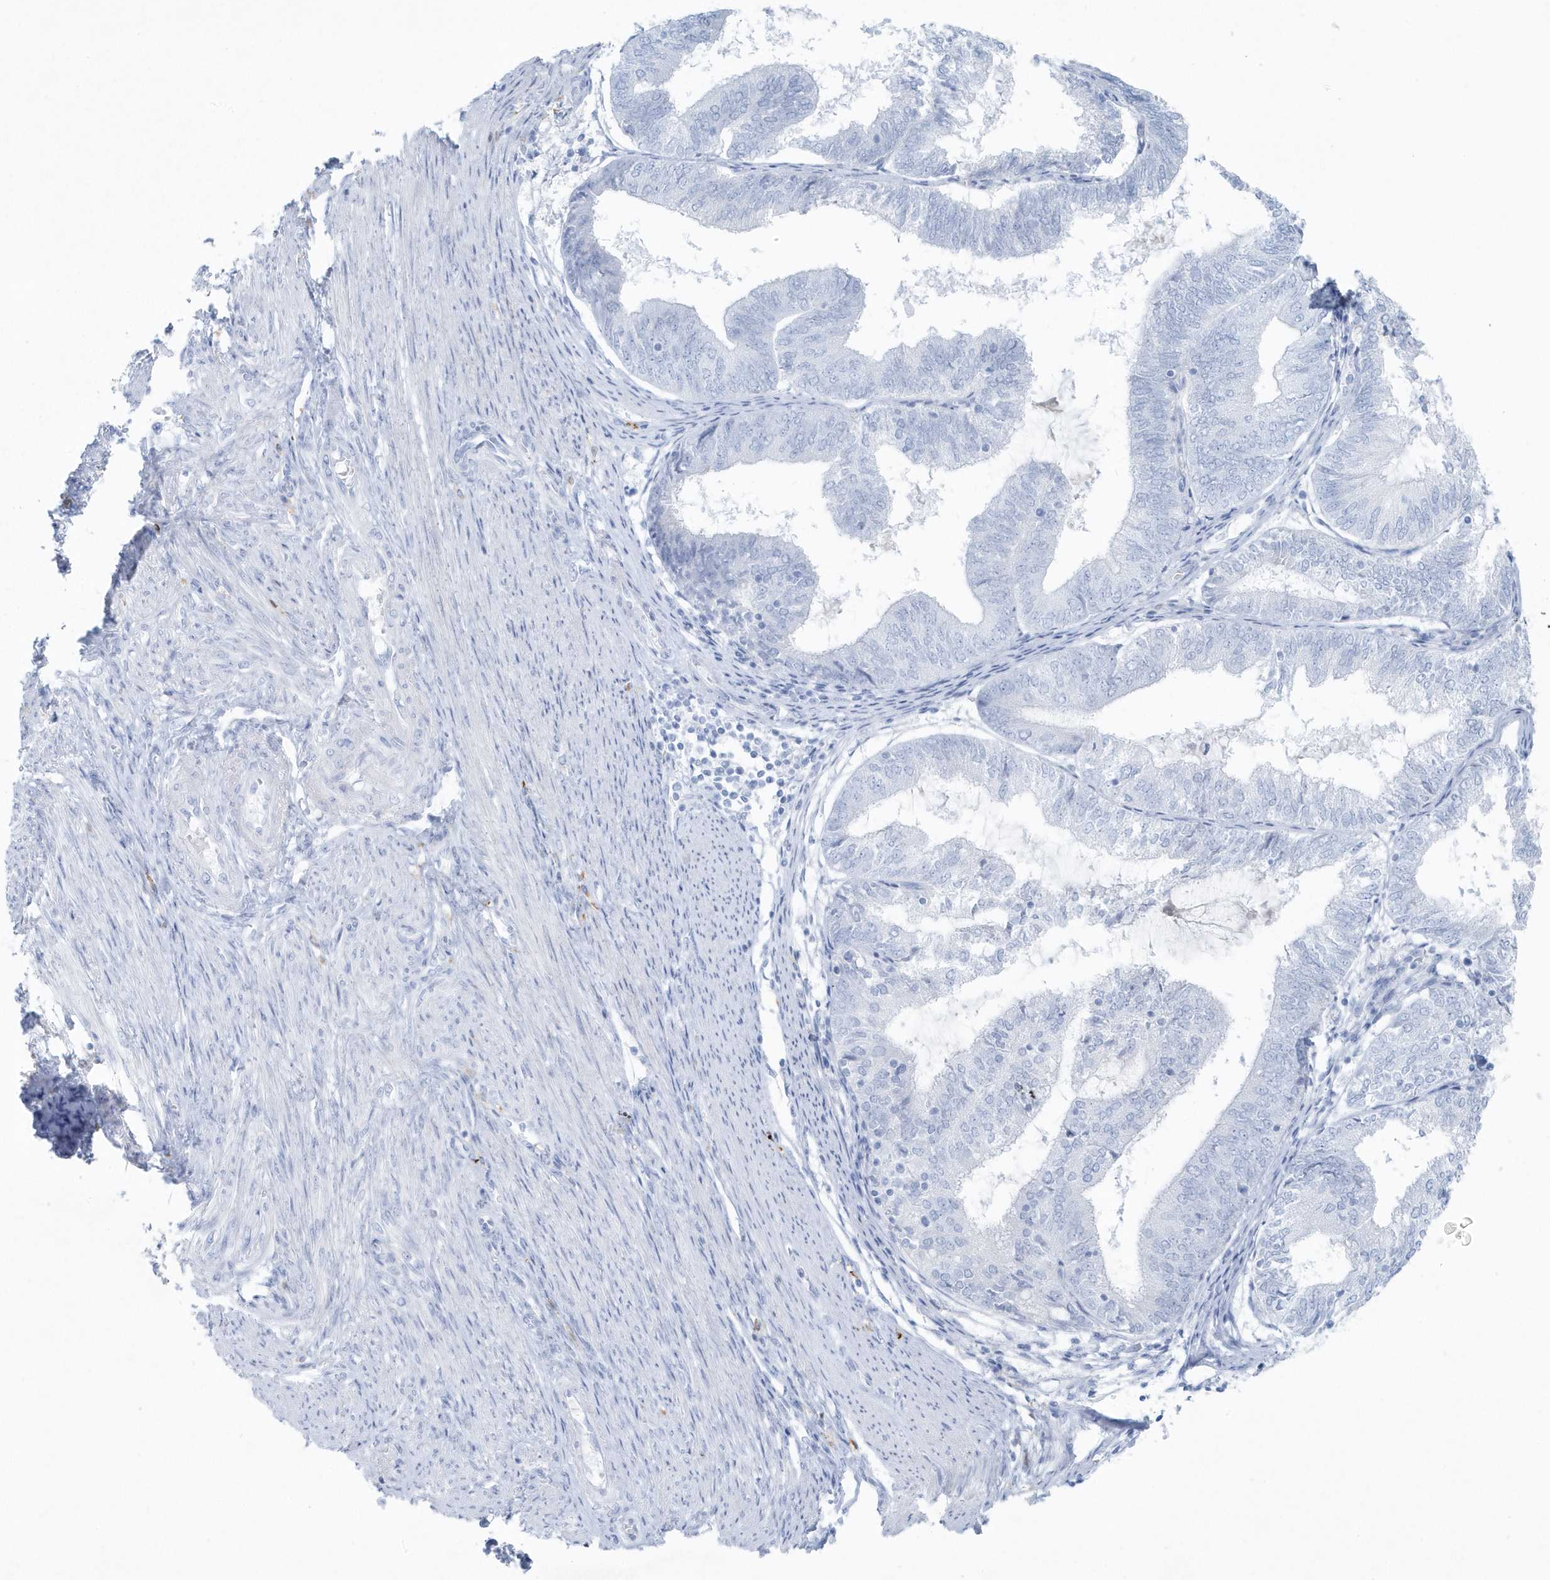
{"staining": {"intensity": "negative", "quantity": "none", "location": "none"}, "tissue": "endometrial cancer", "cell_type": "Tumor cells", "image_type": "cancer", "snomed": [{"axis": "morphology", "description": "Adenocarcinoma, NOS"}, {"axis": "topography", "description": "Endometrium"}], "caption": "DAB (3,3'-diaminobenzidine) immunohistochemical staining of human endometrial cancer (adenocarcinoma) shows no significant staining in tumor cells. (Brightfield microscopy of DAB (3,3'-diaminobenzidine) immunohistochemistry (IHC) at high magnification).", "gene": "FAM98A", "patient": {"sex": "female", "age": 81}}